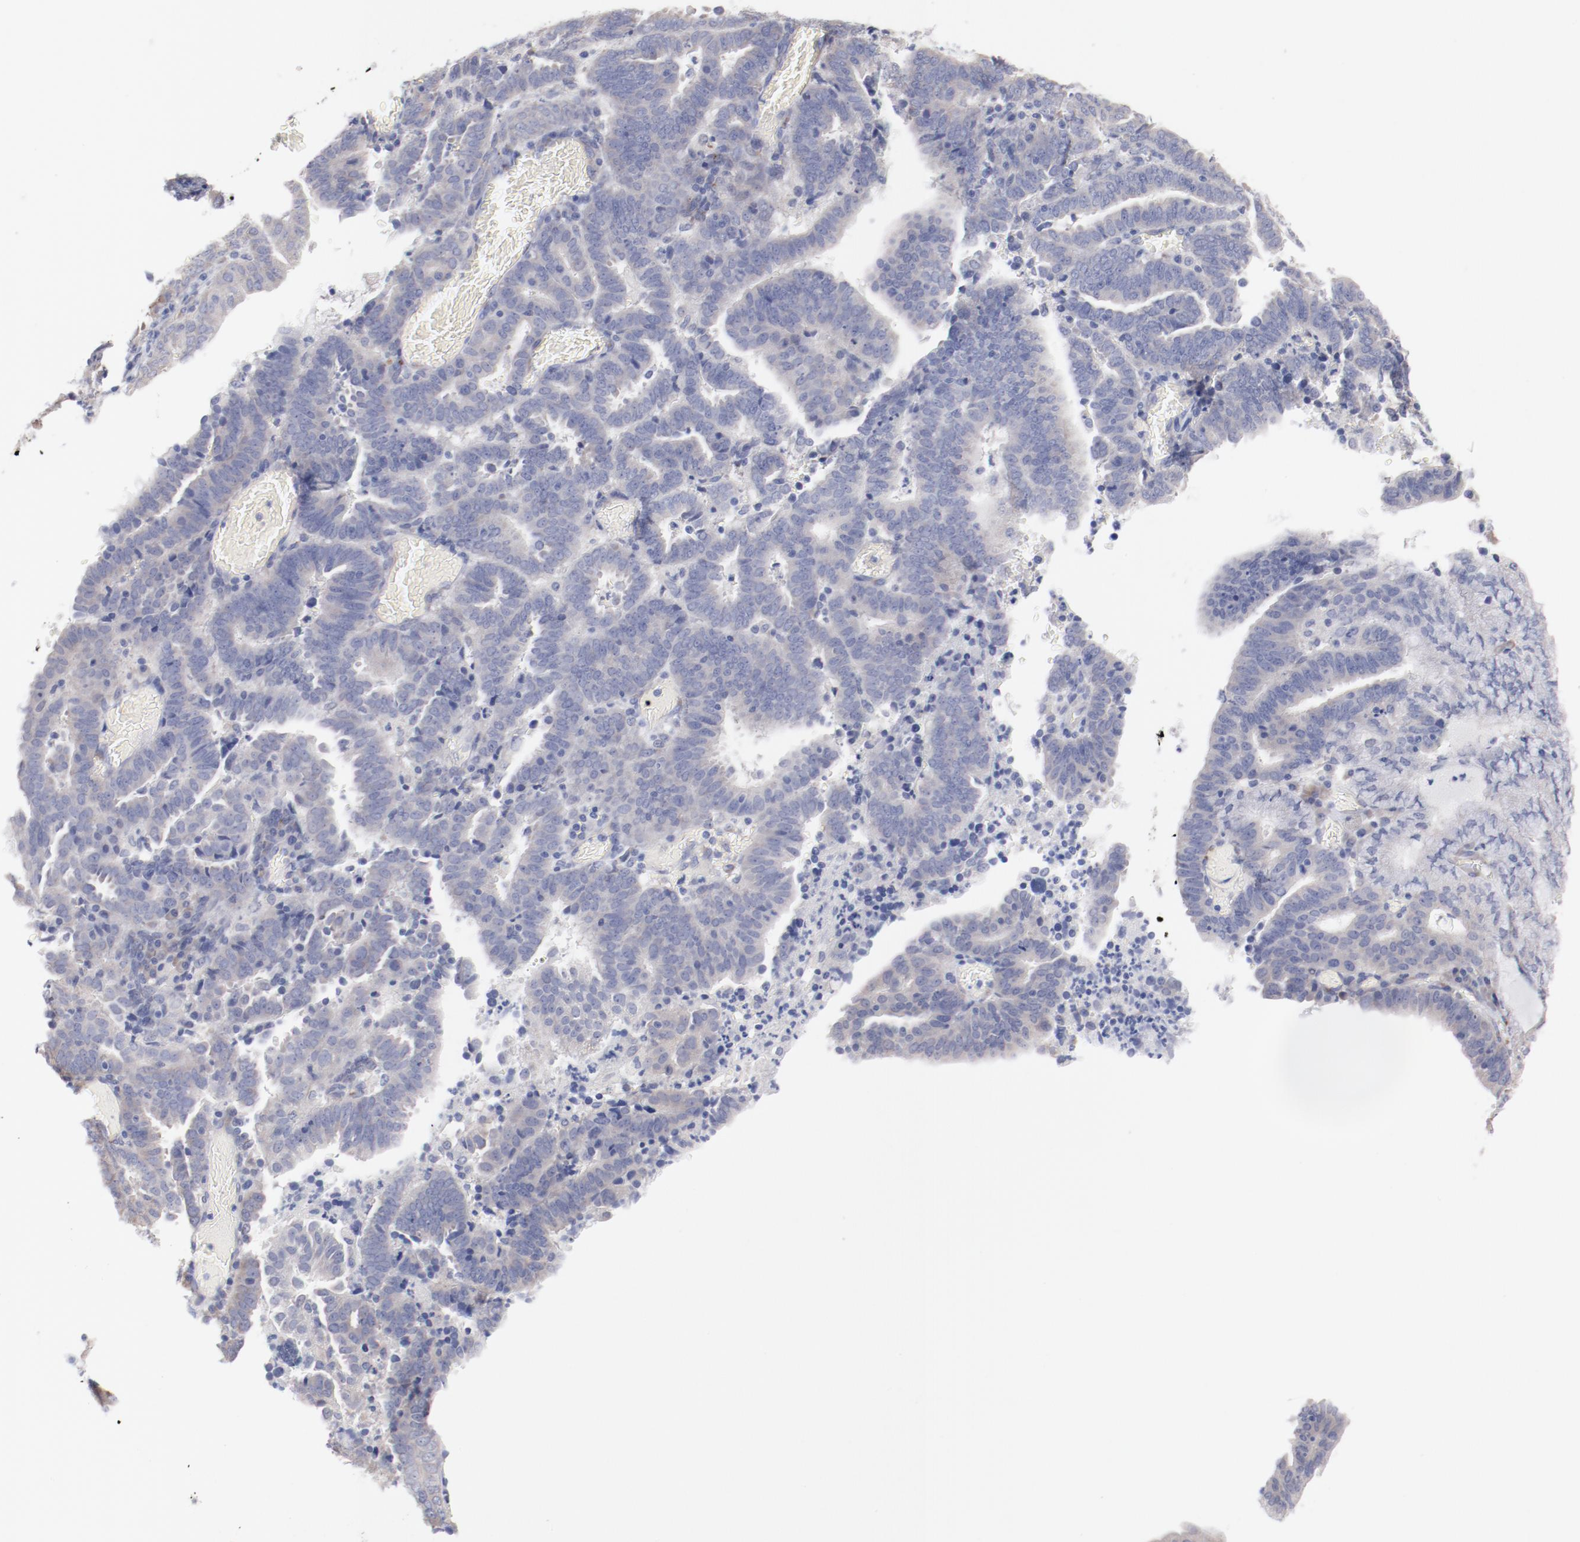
{"staining": {"intensity": "weak", "quantity": "25%-75%", "location": "cytoplasmic/membranous"}, "tissue": "endometrial cancer", "cell_type": "Tumor cells", "image_type": "cancer", "snomed": [{"axis": "morphology", "description": "Adenocarcinoma, NOS"}, {"axis": "topography", "description": "Uterus"}], "caption": "Brown immunohistochemical staining in endometrial cancer (adenocarcinoma) displays weak cytoplasmic/membranous positivity in about 25%-75% of tumor cells.", "gene": "CPE", "patient": {"sex": "female", "age": 83}}